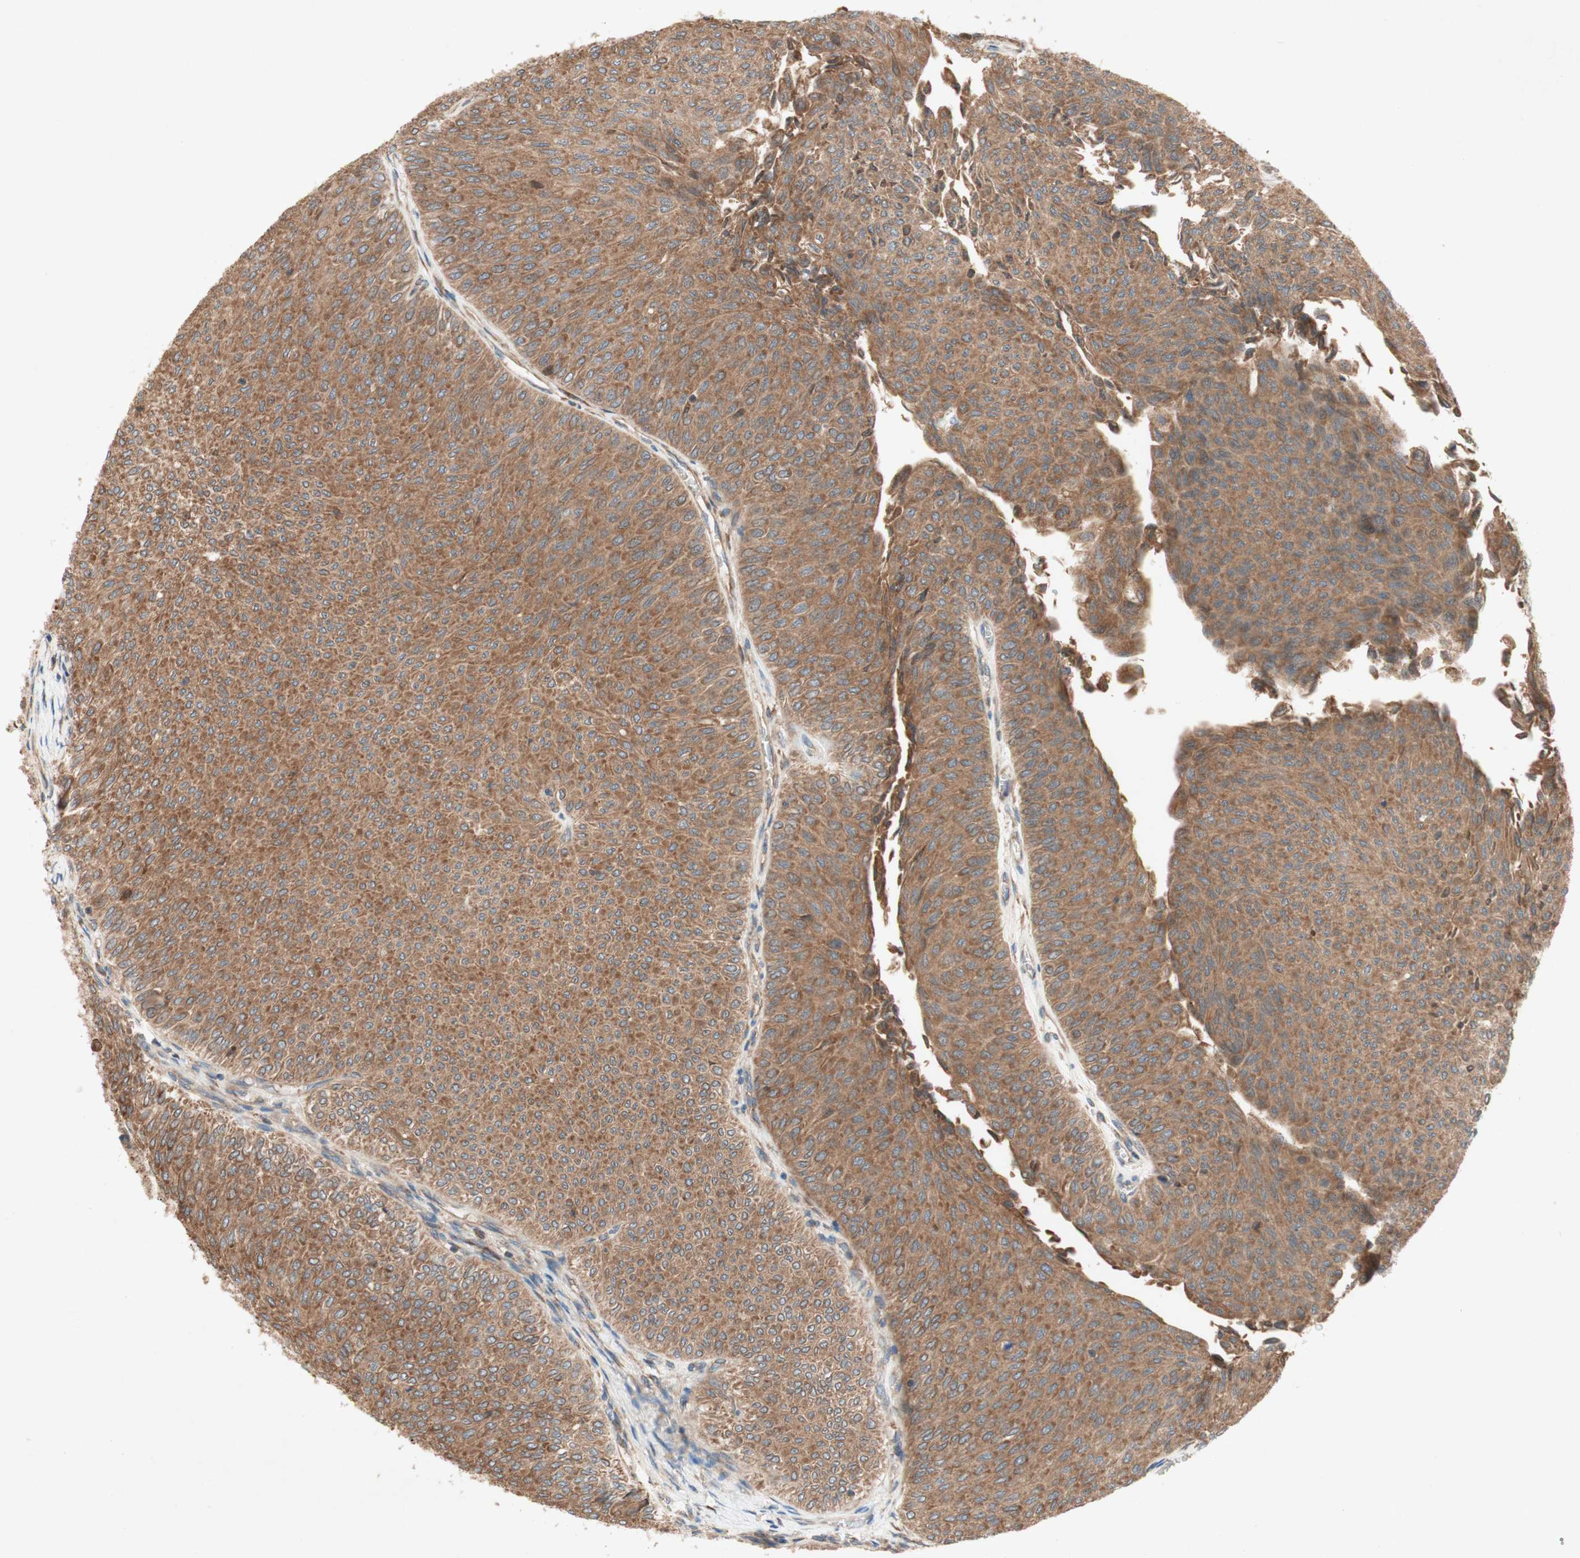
{"staining": {"intensity": "moderate", "quantity": ">75%", "location": "cytoplasmic/membranous"}, "tissue": "urothelial cancer", "cell_type": "Tumor cells", "image_type": "cancer", "snomed": [{"axis": "morphology", "description": "Urothelial carcinoma, Low grade"}, {"axis": "topography", "description": "Urinary bladder"}], "caption": "A micrograph of urothelial cancer stained for a protein shows moderate cytoplasmic/membranous brown staining in tumor cells.", "gene": "SOCS2", "patient": {"sex": "male", "age": 78}}